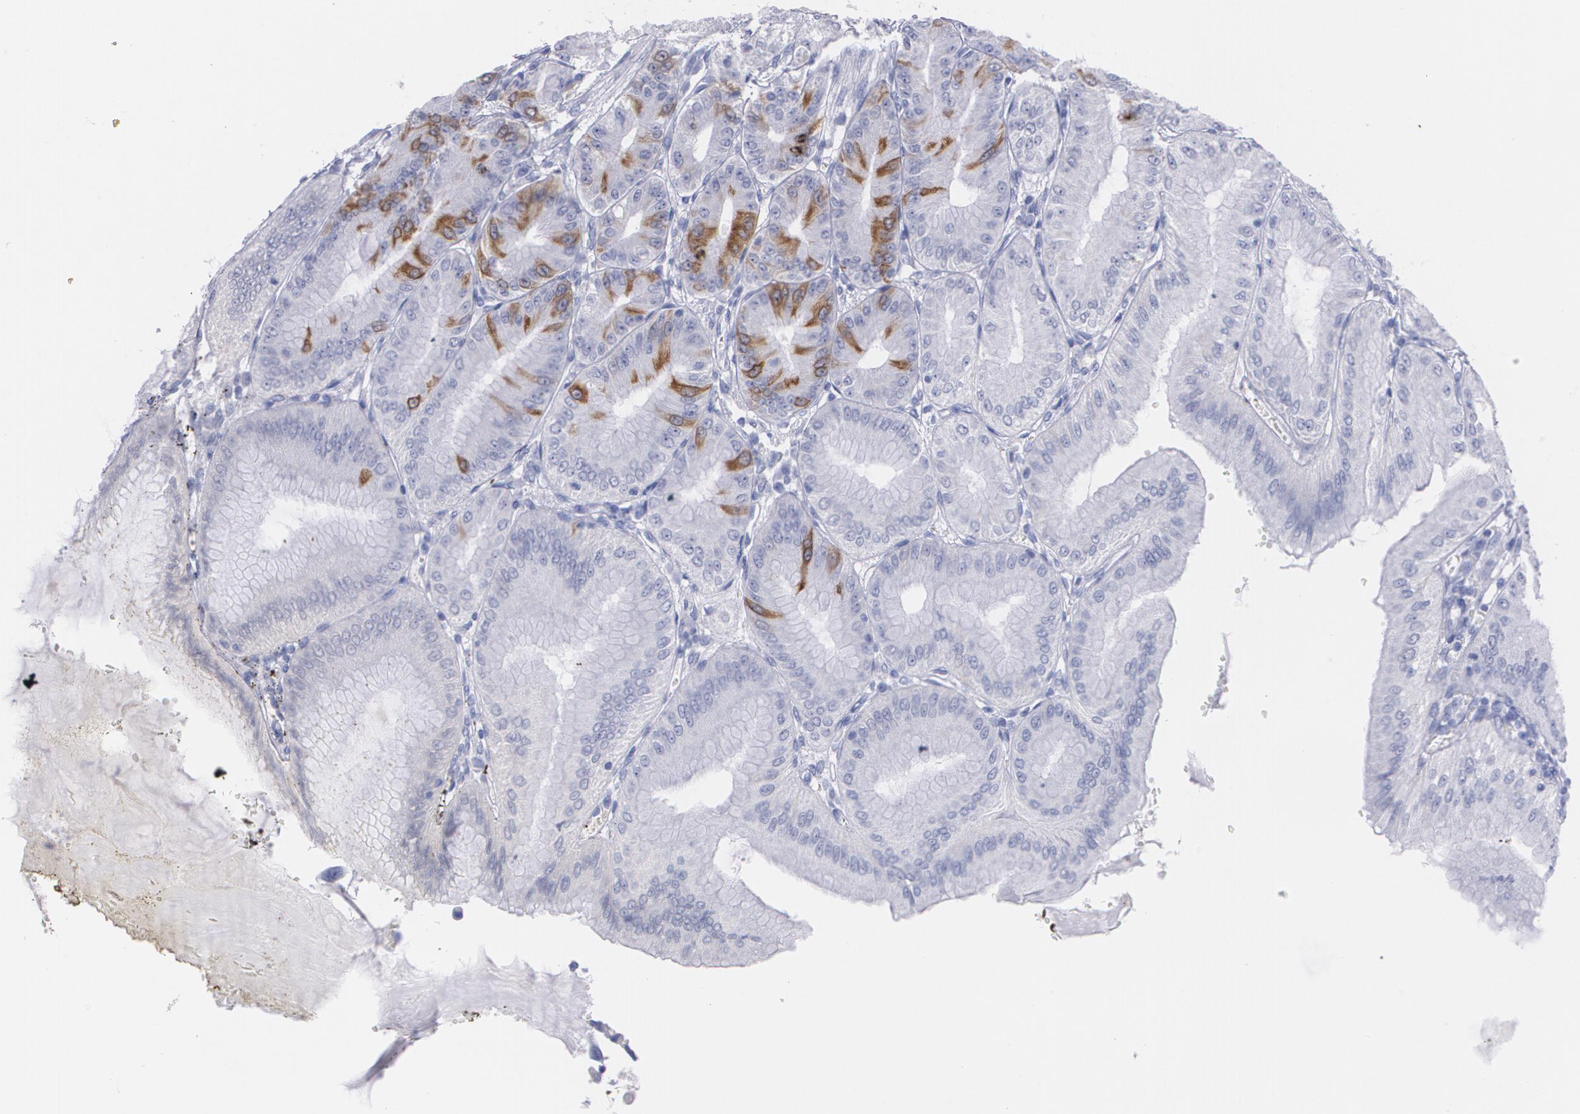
{"staining": {"intensity": "strong", "quantity": "<25%", "location": "cytoplasmic/membranous"}, "tissue": "stomach", "cell_type": "Glandular cells", "image_type": "normal", "snomed": [{"axis": "morphology", "description": "Normal tissue, NOS"}, {"axis": "topography", "description": "Stomach, lower"}], "caption": "Immunohistochemistry staining of unremarkable stomach, which demonstrates medium levels of strong cytoplasmic/membranous positivity in approximately <25% of glandular cells indicating strong cytoplasmic/membranous protein staining. The staining was performed using DAB (3,3'-diaminobenzidine) (brown) for protein detection and nuclei were counterstained in hematoxylin (blue).", "gene": "HMMR", "patient": {"sex": "male", "age": 71}}